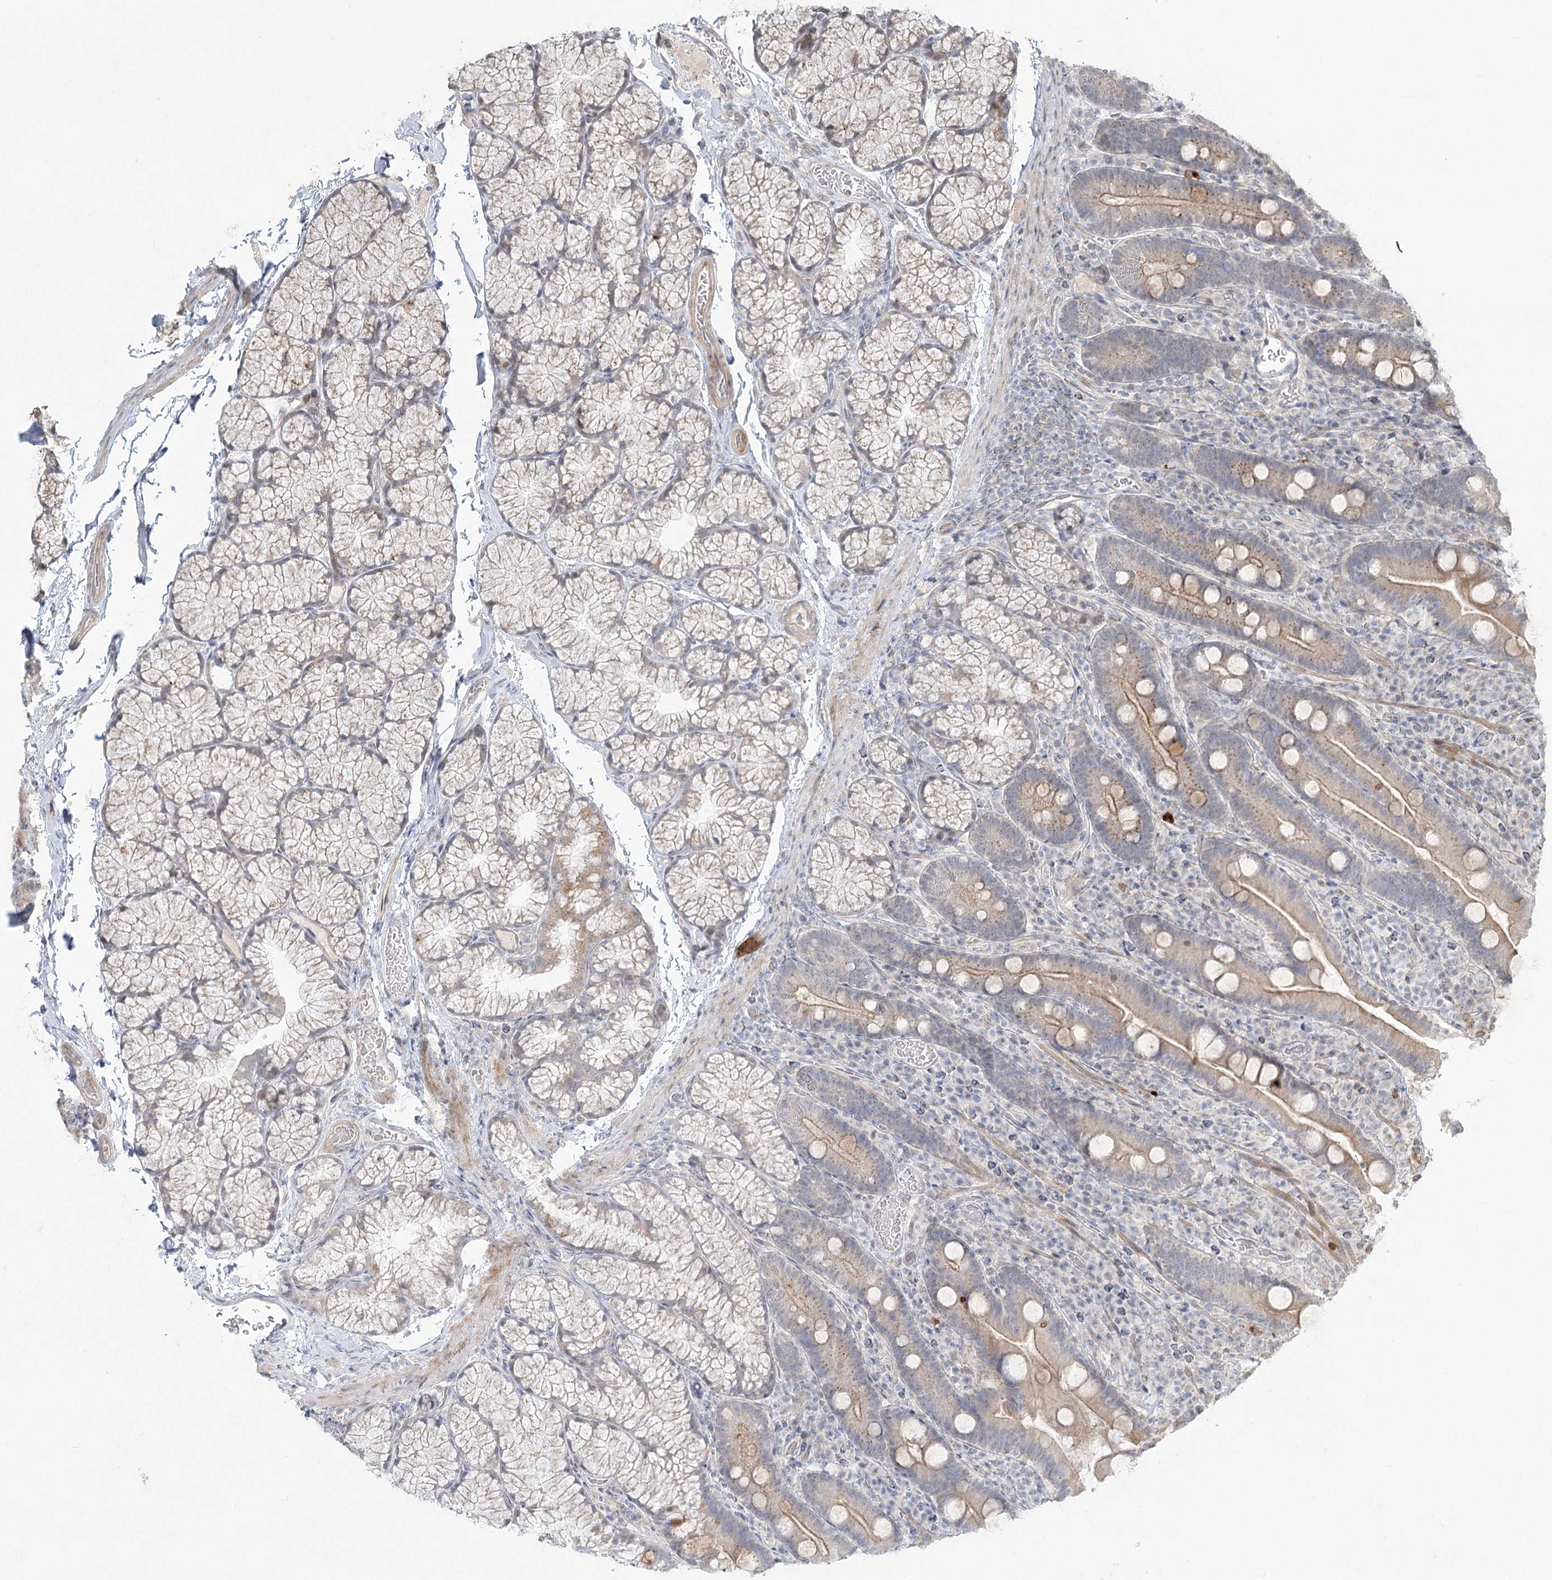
{"staining": {"intensity": "moderate", "quantity": "25%-75%", "location": "cytoplasmic/membranous"}, "tissue": "duodenum", "cell_type": "Glandular cells", "image_type": "normal", "snomed": [{"axis": "morphology", "description": "Normal tissue, NOS"}, {"axis": "topography", "description": "Duodenum"}], "caption": "Human duodenum stained with a brown dye demonstrates moderate cytoplasmic/membranous positive positivity in approximately 25%-75% of glandular cells.", "gene": "LRP2BP", "patient": {"sex": "male", "age": 35}}